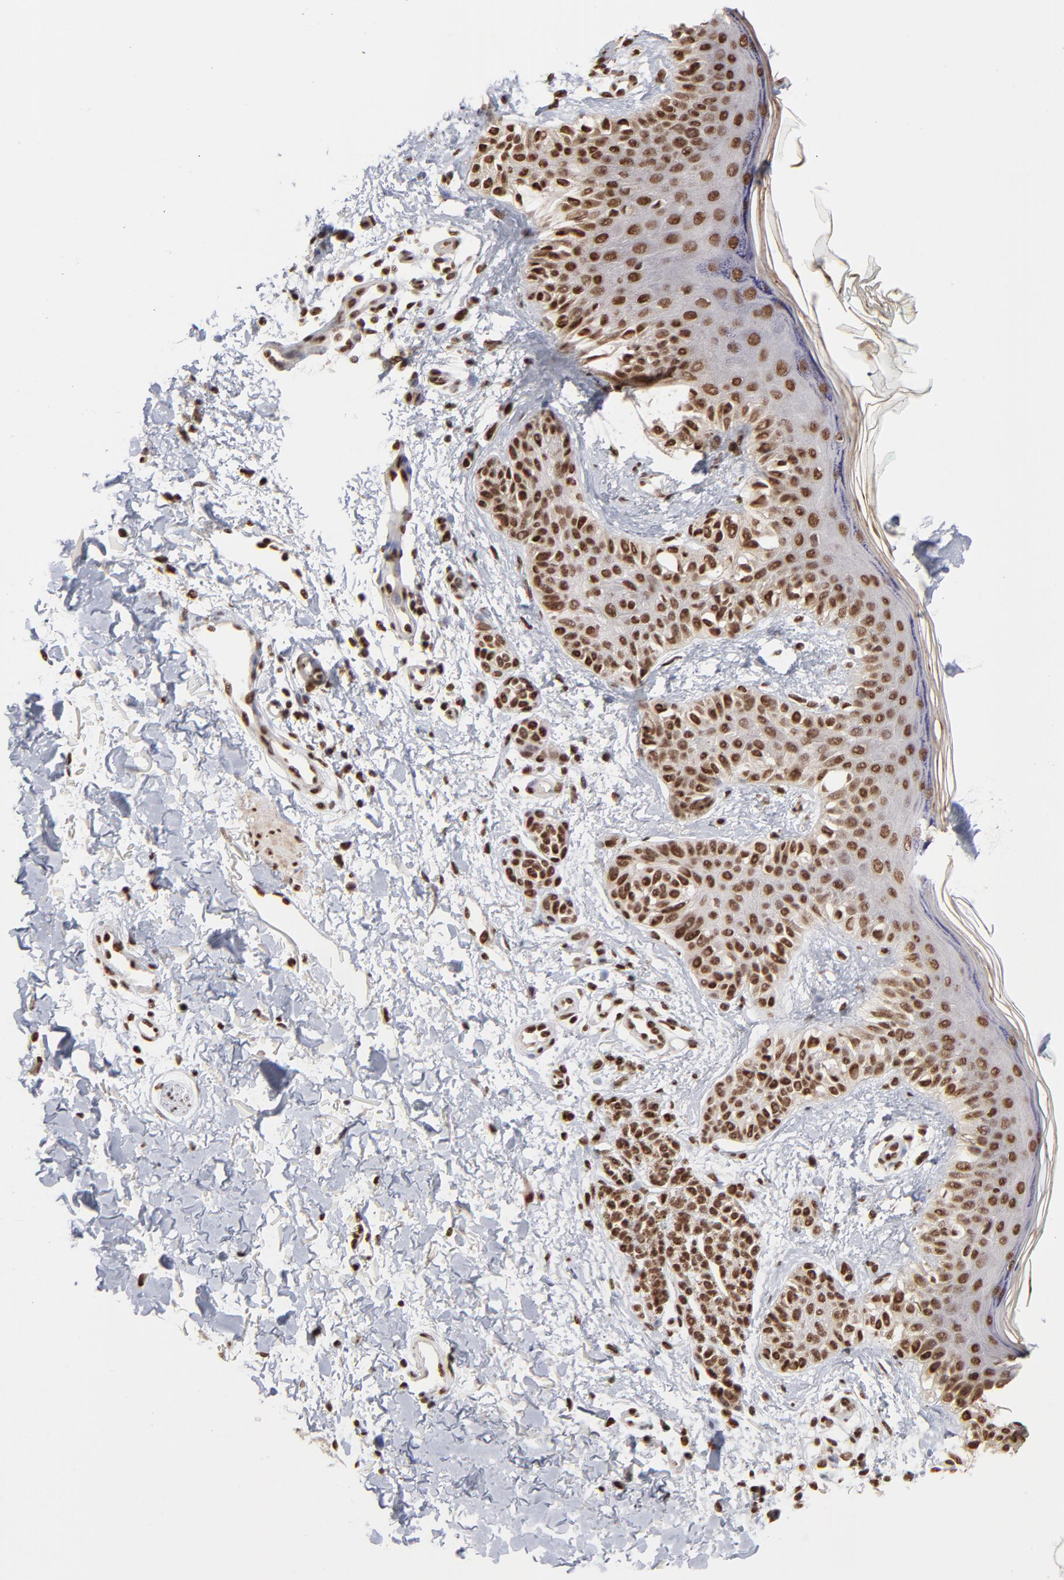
{"staining": {"intensity": "strong", "quantity": ">75%", "location": "cytoplasmic/membranous,nuclear"}, "tissue": "melanoma", "cell_type": "Tumor cells", "image_type": "cancer", "snomed": [{"axis": "morphology", "description": "Normal tissue, NOS"}, {"axis": "morphology", "description": "Malignant melanoma, NOS"}, {"axis": "topography", "description": "Skin"}], "caption": "Immunohistochemistry (DAB) staining of human melanoma reveals strong cytoplasmic/membranous and nuclear protein expression in about >75% of tumor cells. (Brightfield microscopy of DAB IHC at high magnification).", "gene": "ZNF3", "patient": {"sex": "male", "age": 83}}